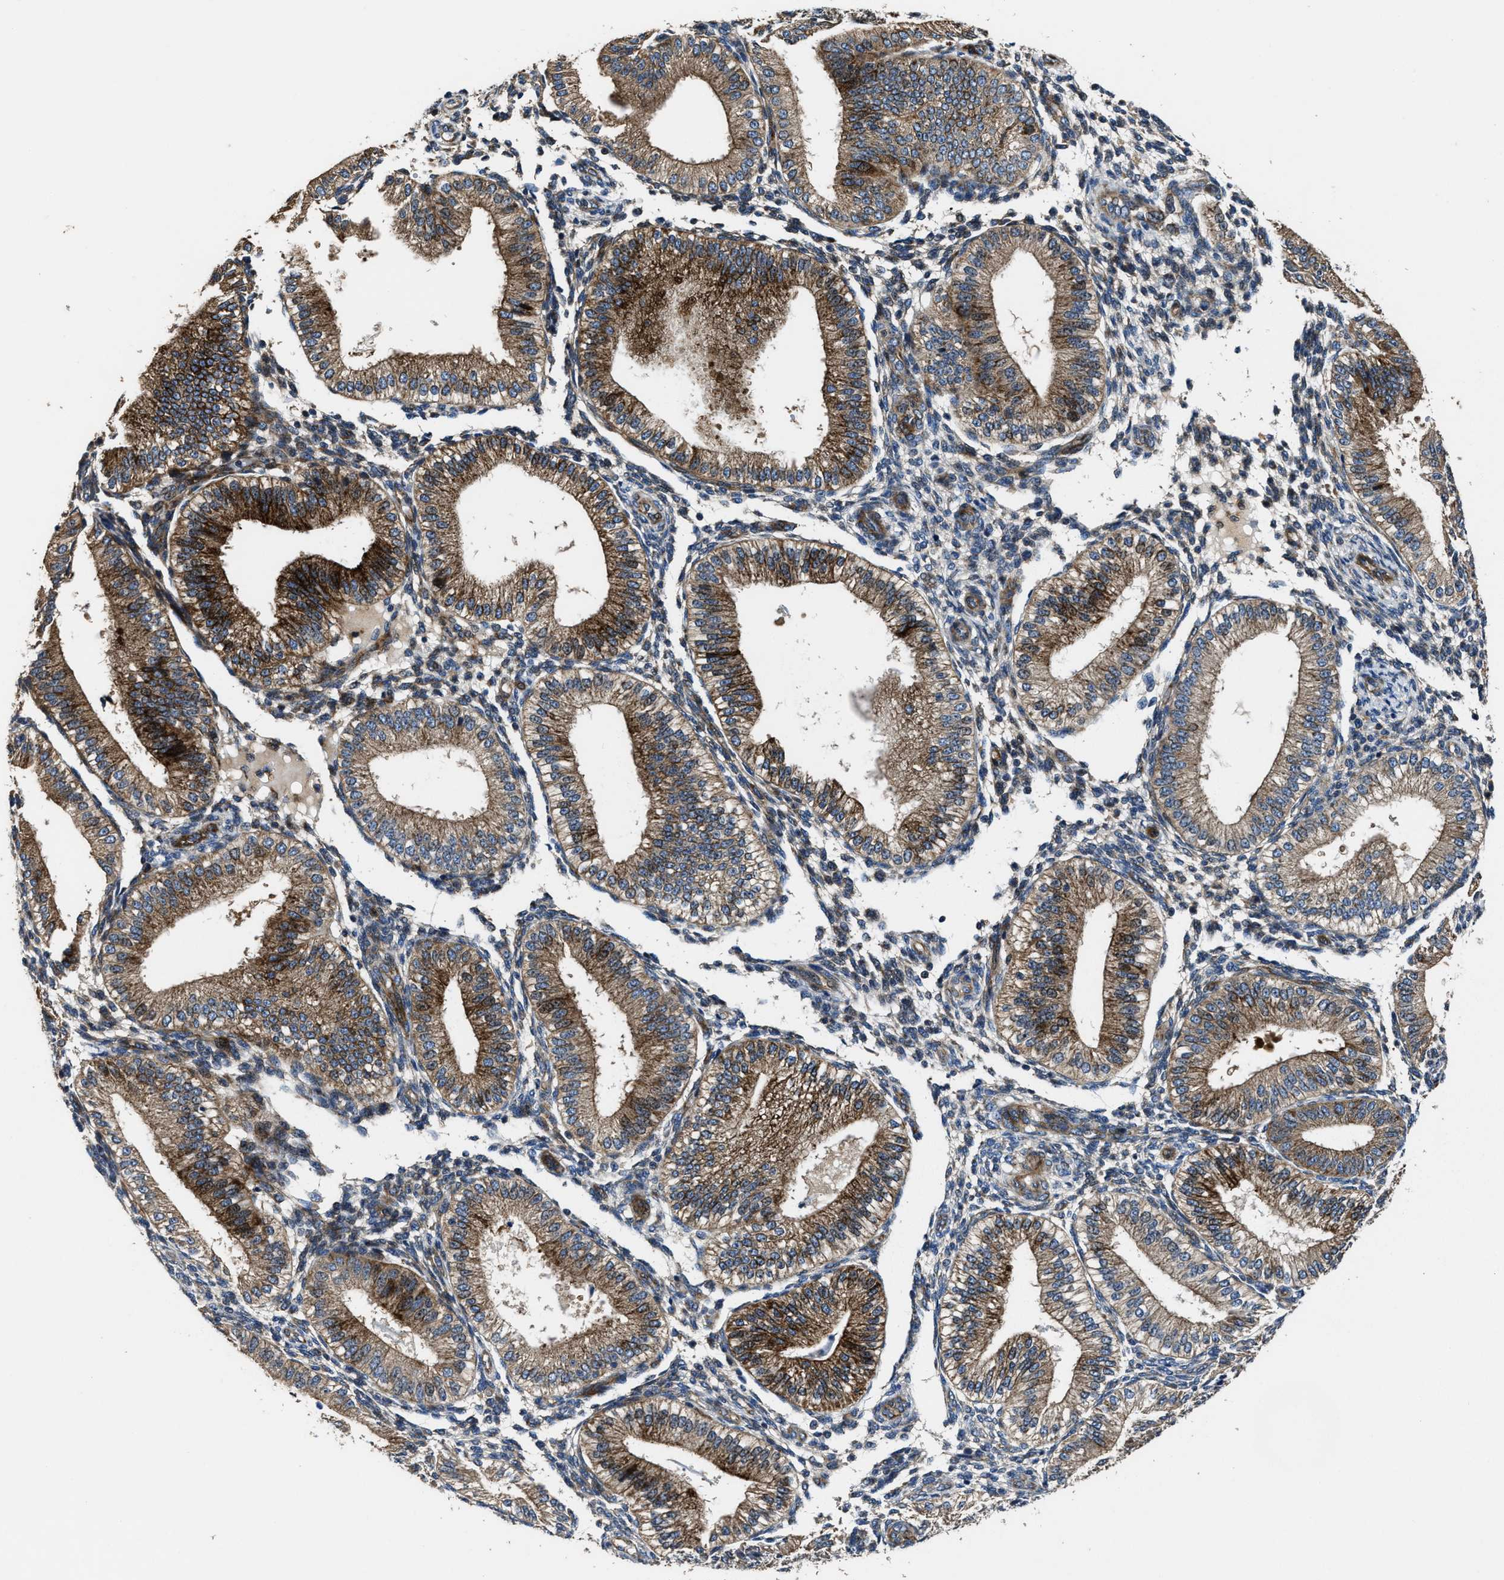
{"staining": {"intensity": "negative", "quantity": "none", "location": "none"}, "tissue": "endometrium", "cell_type": "Cells in endometrial stroma", "image_type": "normal", "snomed": [{"axis": "morphology", "description": "Normal tissue, NOS"}, {"axis": "topography", "description": "Endometrium"}], "caption": "An immunohistochemistry (IHC) micrograph of benign endometrium is shown. There is no staining in cells in endometrial stroma of endometrium. The staining was performed using DAB (3,3'-diaminobenzidine) to visualize the protein expression in brown, while the nuclei were stained in blue with hematoxylin (Magnification: 20x).", "gene": "PTAR1", "patient": {"sex": "female", "age": 39}}